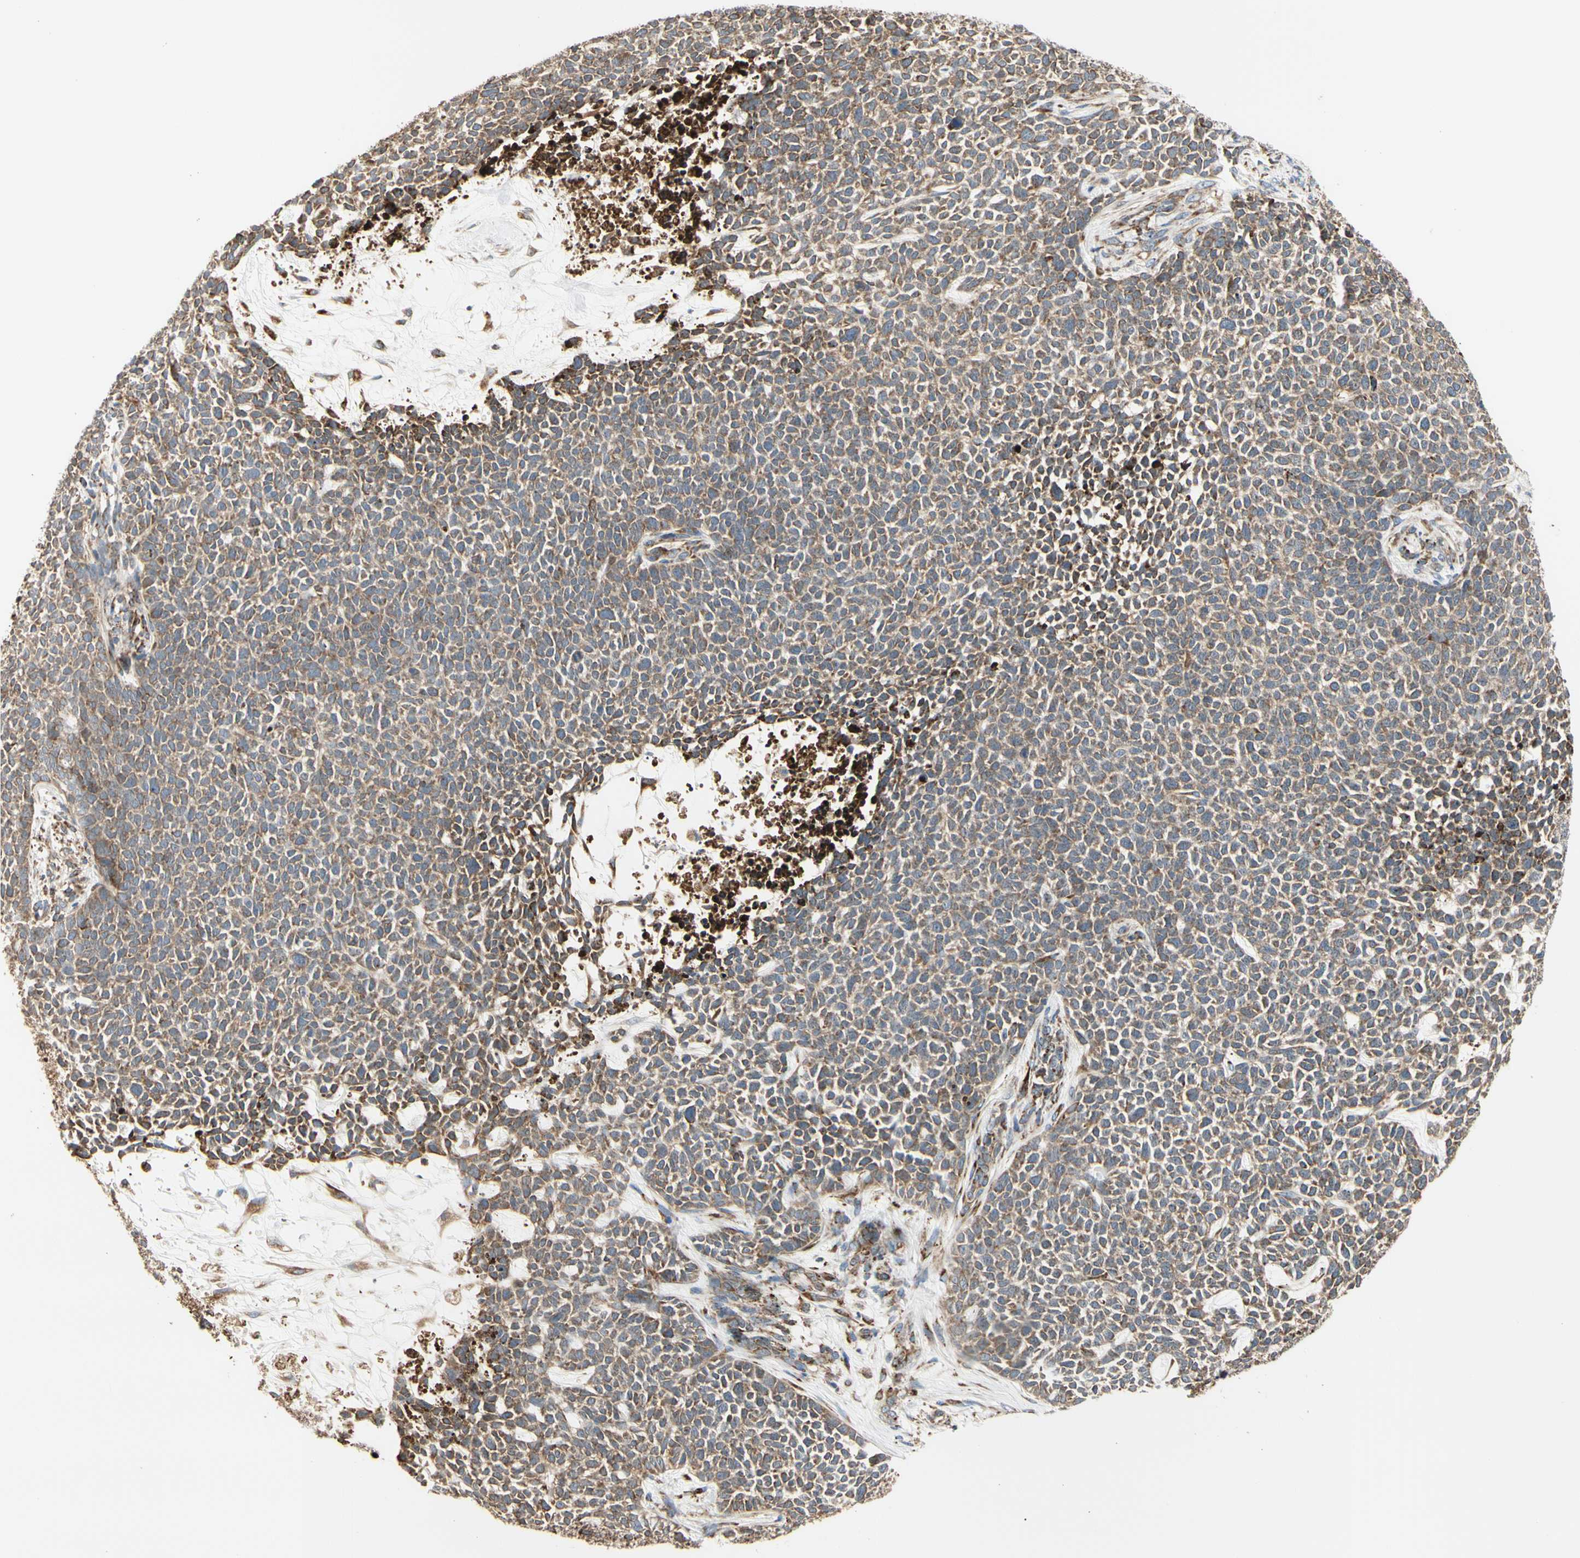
{"staining": {"intensity": "moderate", "quantity": ">75%", "location": "cytoplasmic/membranous"}, "tissue": "skin cancer", "cell_type": "Tumor cells", "image_type": "cancer", "snomed": [{"axis": "morphology", "description": "Basal cell carcinoma"}, {"axis": "topography", "description": "Skin"}], "caption": "Skin cancer was stained to show a protein in brown. There is medium levels of moderate cytoplasmic/membranous positivity in about >75% of tumor cells.", "gene": "HSP90B1", "patient": {"sex": "female", "age": 84}}